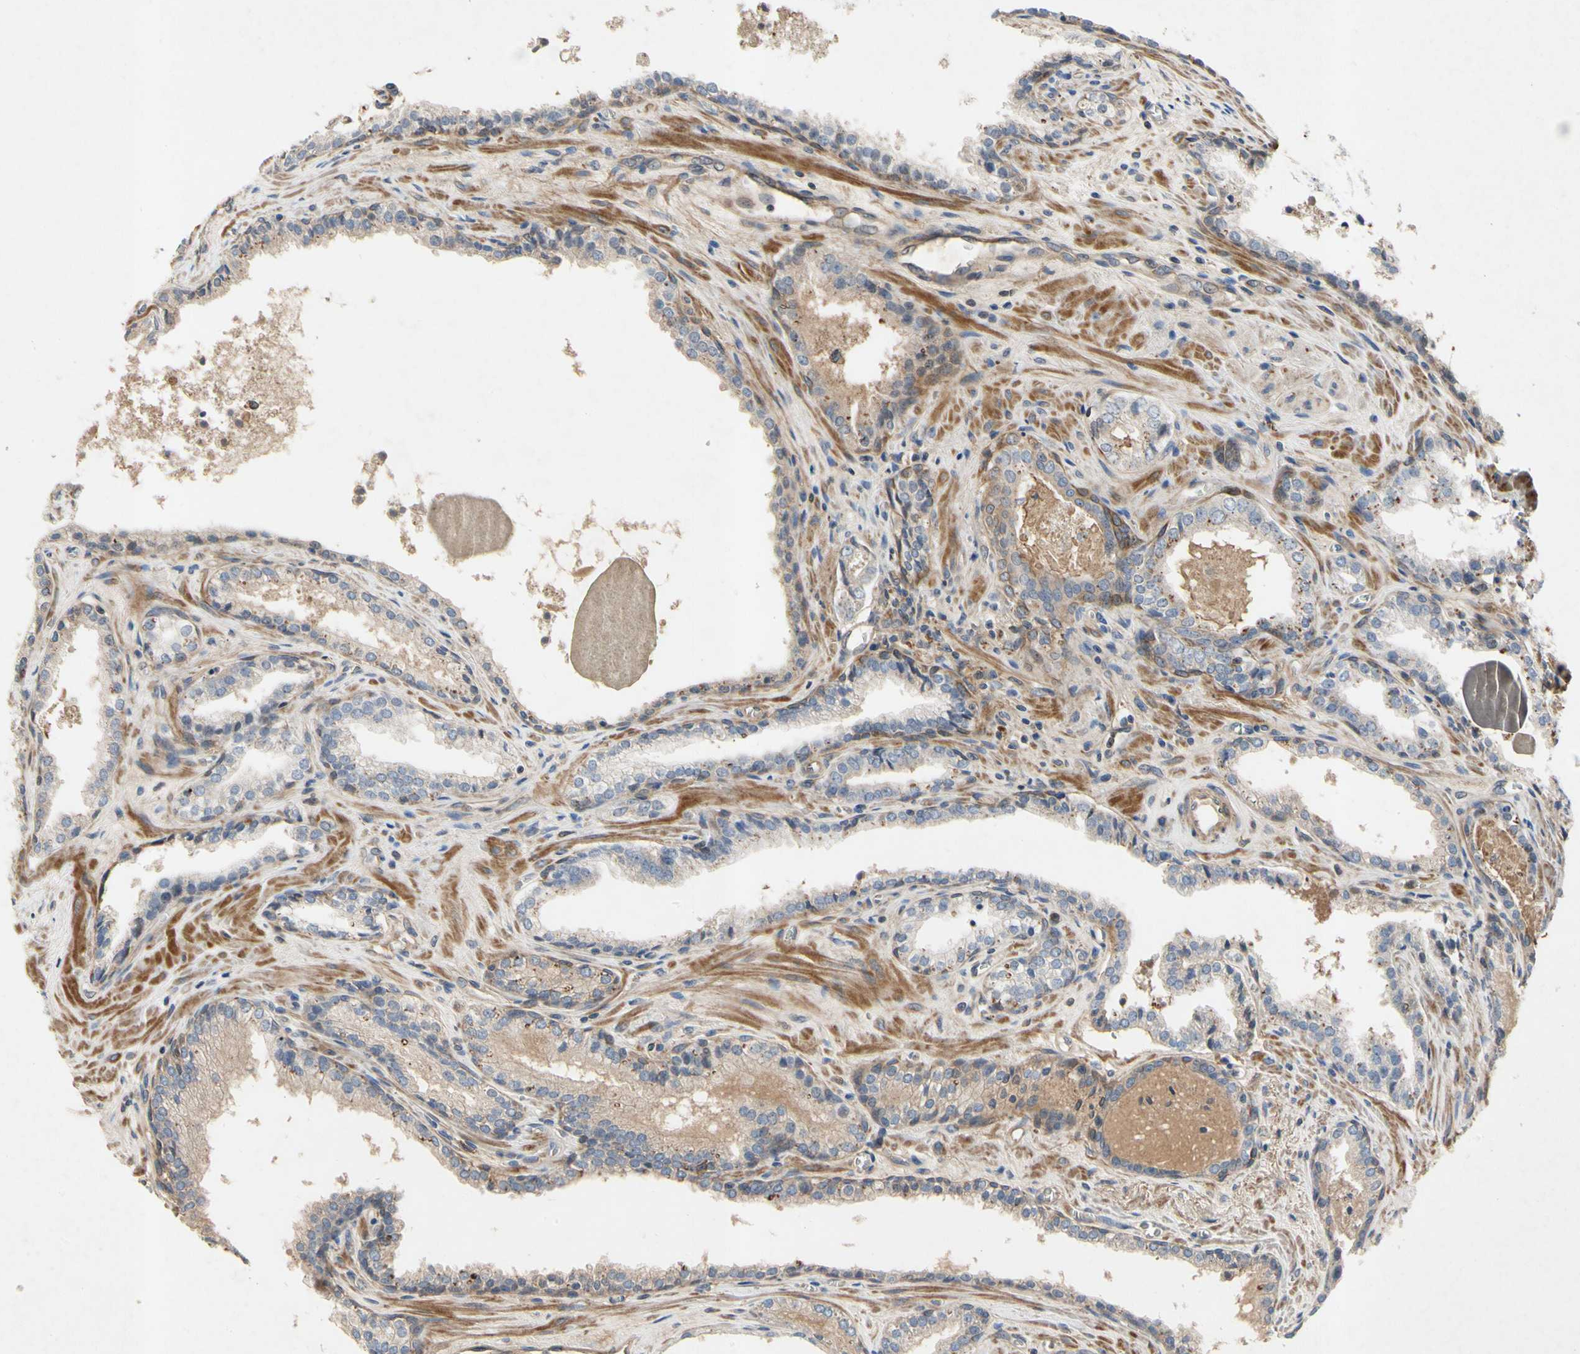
{"staining": {"intensity": "negative", "quantity": "none", "location": "none"}, "tissue": "prostate cancer", "cell_type": "Tumor cells", "image_type": "cancer", "snomed": [{"axis": "morphology", "description": "Adenocarcinoma, Low grade"}, {"axis": "topography", "description": "Prostate"}], "caption": "This is an IHC image of human adenocarcinoma (low-grade) (prostate). There is no expression in tumor cells.", "gene": "CRTAC1", "patient": {"sex": "male", "age": 60}}